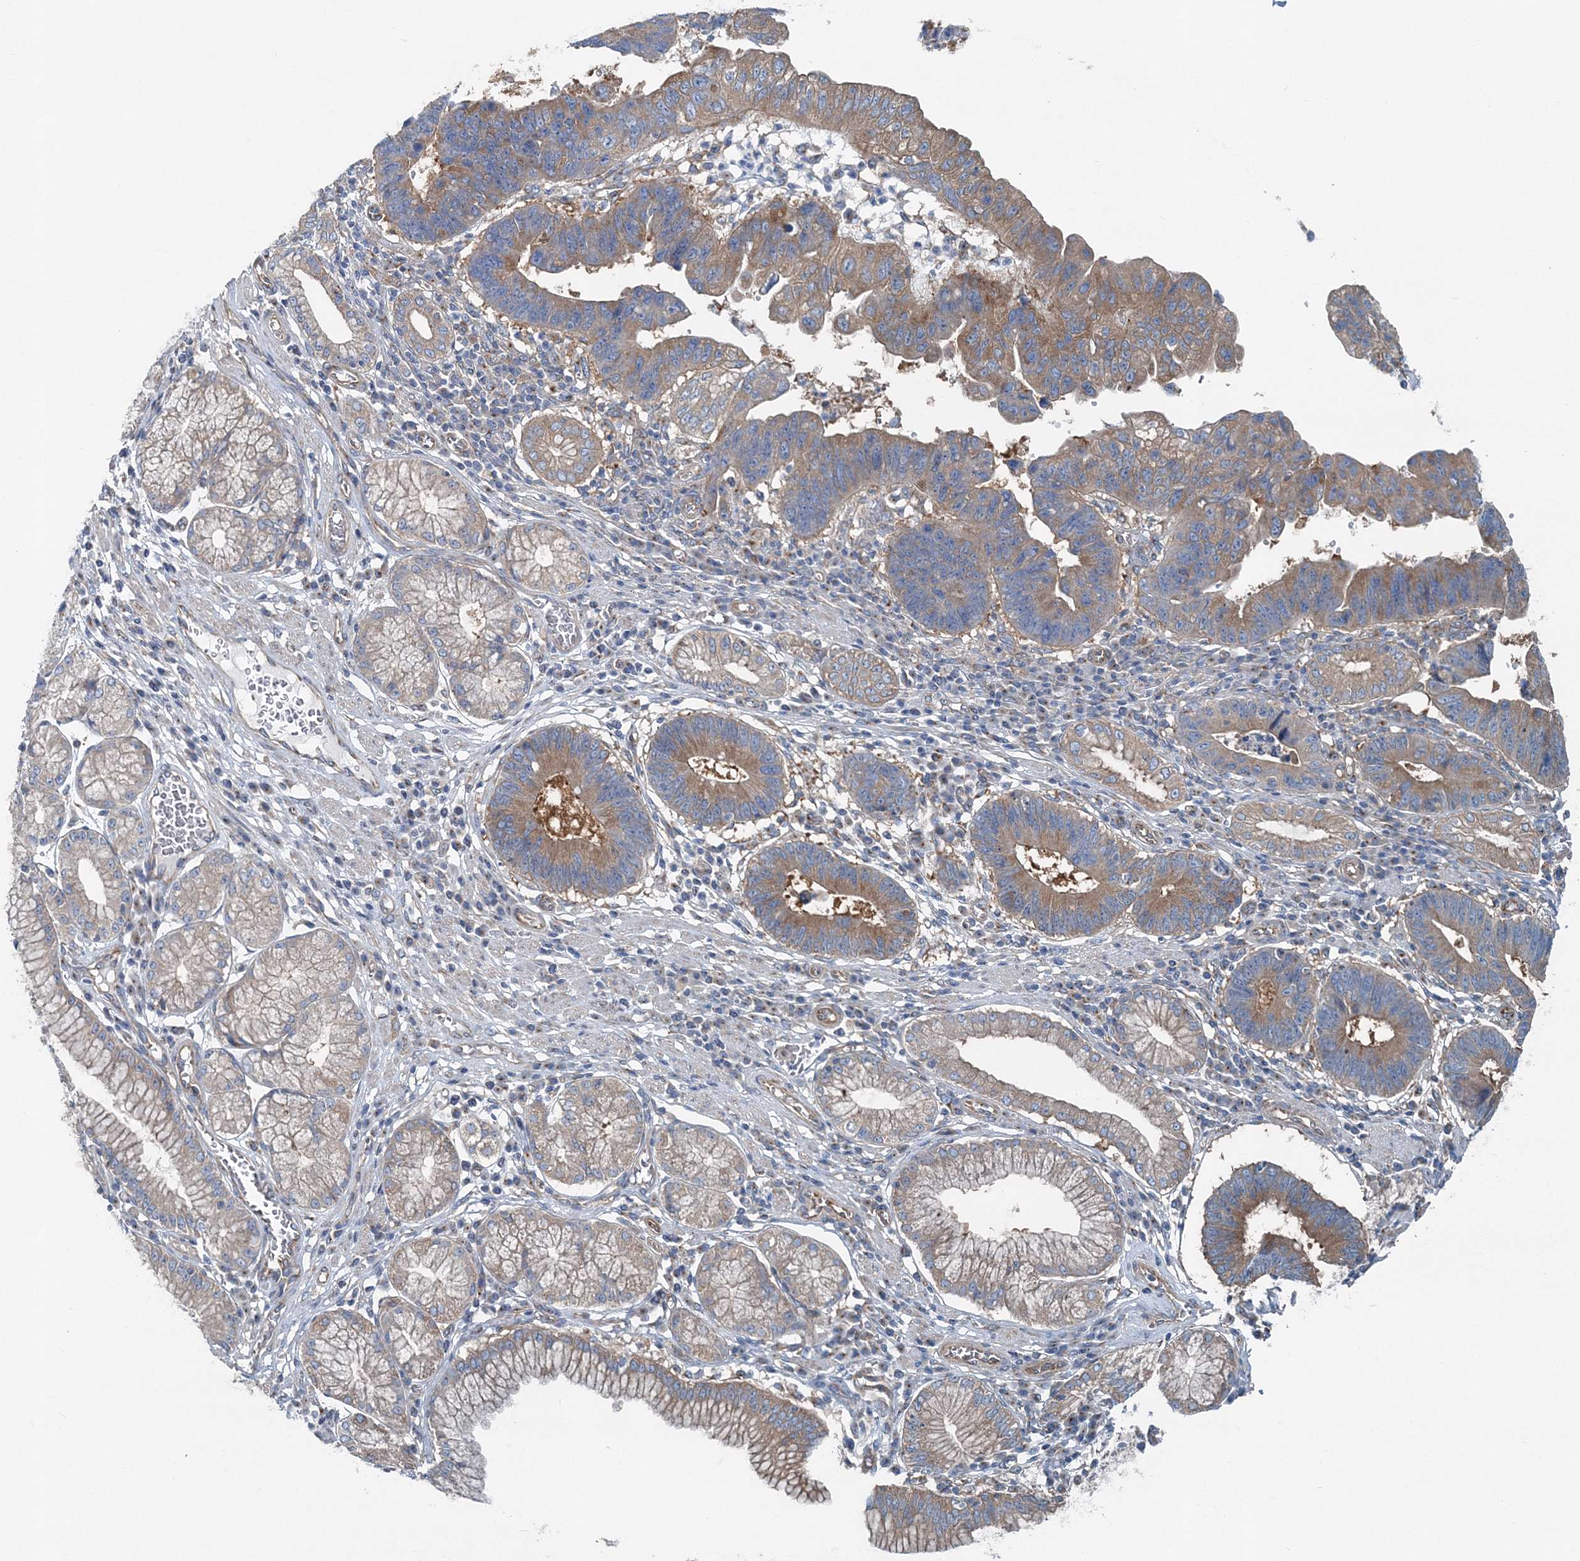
{"staining": {"intensity": "moderate", "quantity": ">75%", "location": "cytoplasmic/membranous"}, "tissue": "stomach cancer", "cell_type": "Tumor cells", "image_type": "cancer", "snomed": [{"axis": "morphology", "description": "Adenocarcinoma, NOS"}, {"axis": "topography", "description": "Stomach"}], "caption": "Stomach cancer (adenocarcinoma) stained with a brown dye displays moderate cytoplasmic/membranous positive expression in about >75% of tumor cells.", "gene": "MPHOSPH9", "patient": {"sex": "male", "age": 59}}